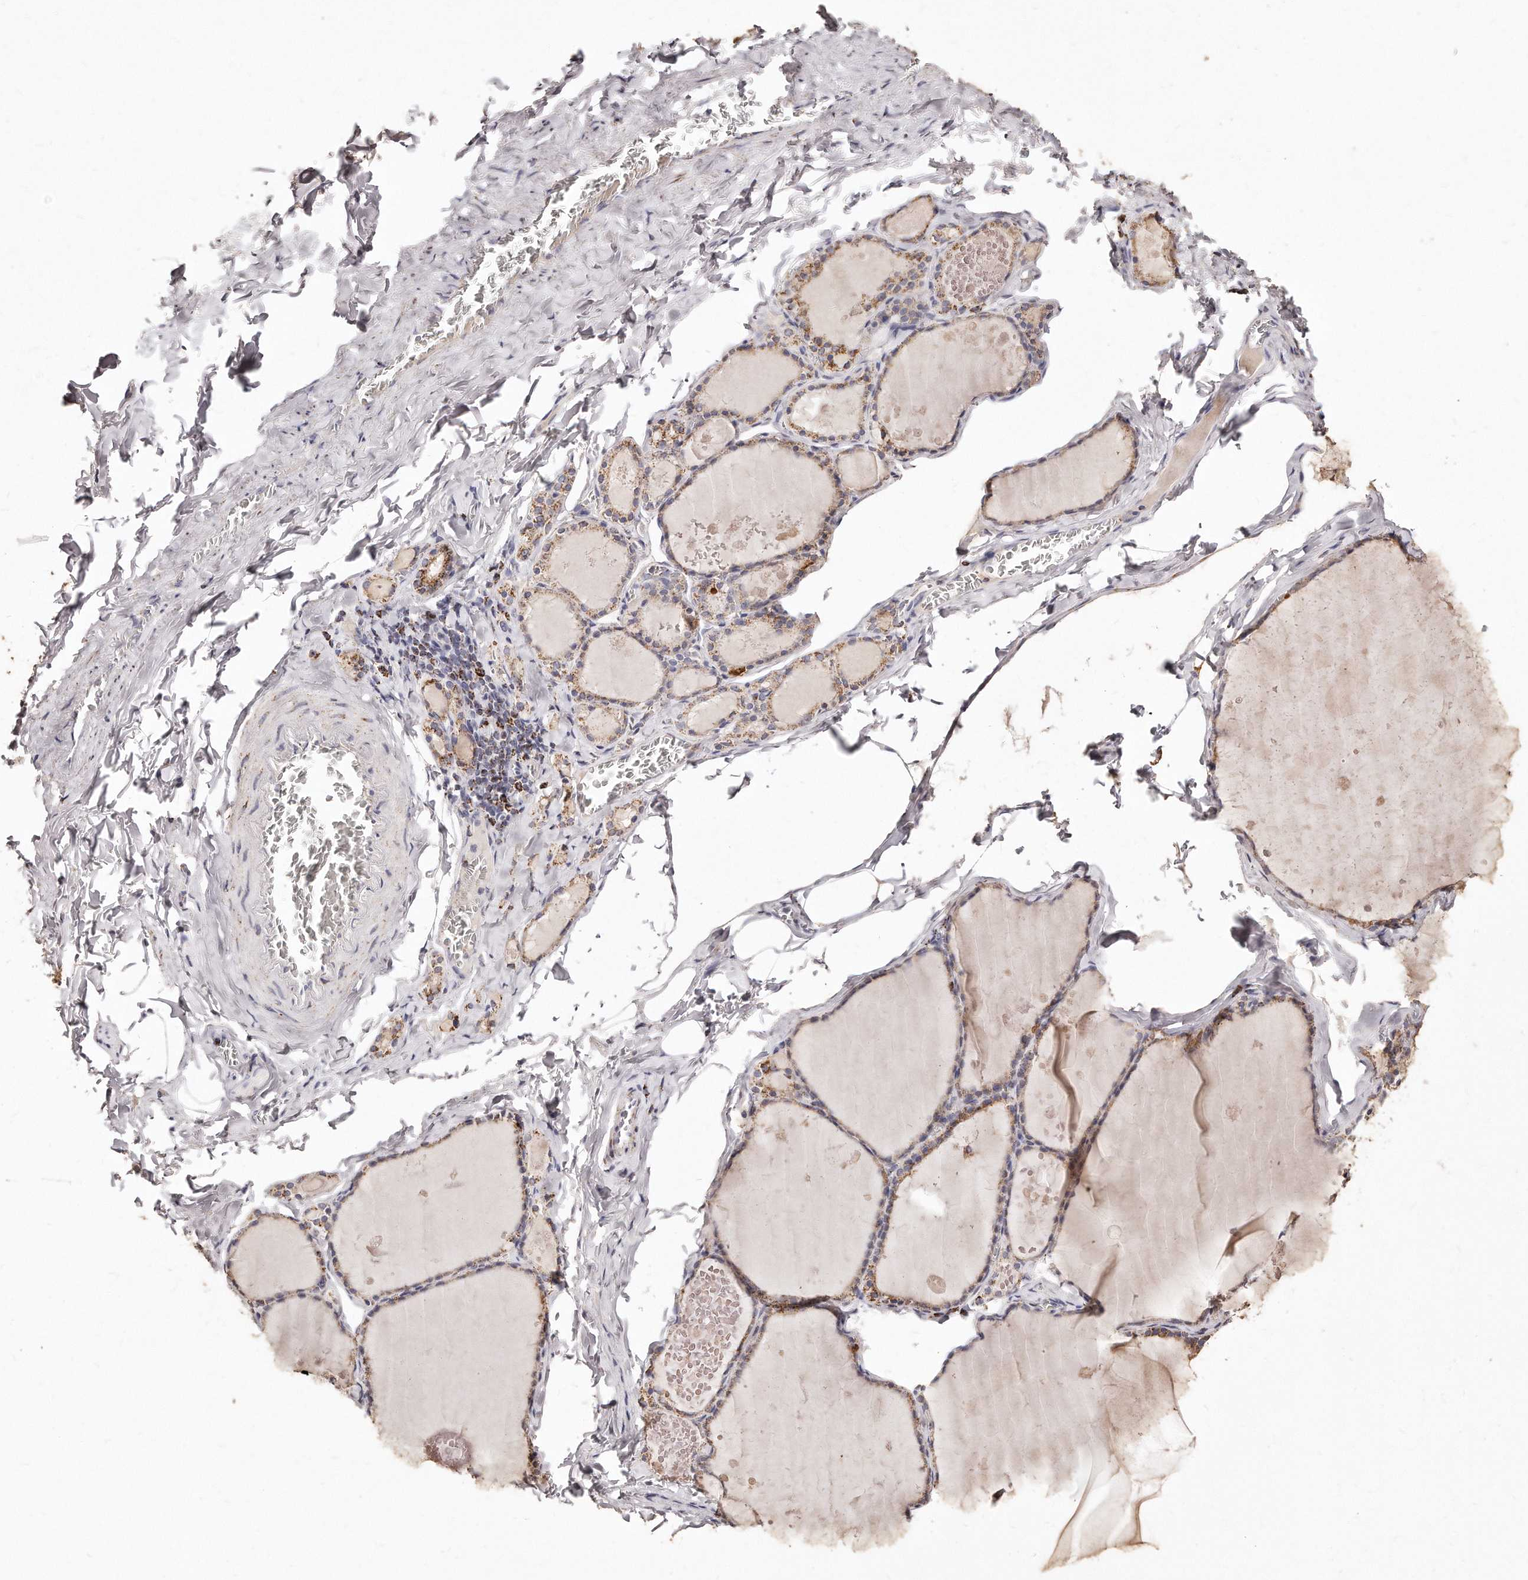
{"staining": {"intensity": "moderate", "quantity": ">75%", "location": "cytoplasmic/membranous"}, "tissue": "thyroid gland", "cell_type": "Glandular cells", "image_type": "normal", "snomed": [{"axis": "morphology", "description": "Normal tissue, NOS"}, {"axis": "topography", "description": "Thyroid gland"}], "caption": "Immunohistochemistry (IHC) staining of unremarkable thyroid gland, which exhibits medium levels of moderate cytoplasmic/membranous staining in about >75% of glandular cells indicating moderate cytoplasmic/membranous protein expression. The staining was performed using DAB (brown) for protein detection and nuclei were counterstained in hematoxylin (blue).", "gene": "RTKN", "patient": {"sex": "male", "age": 56}}